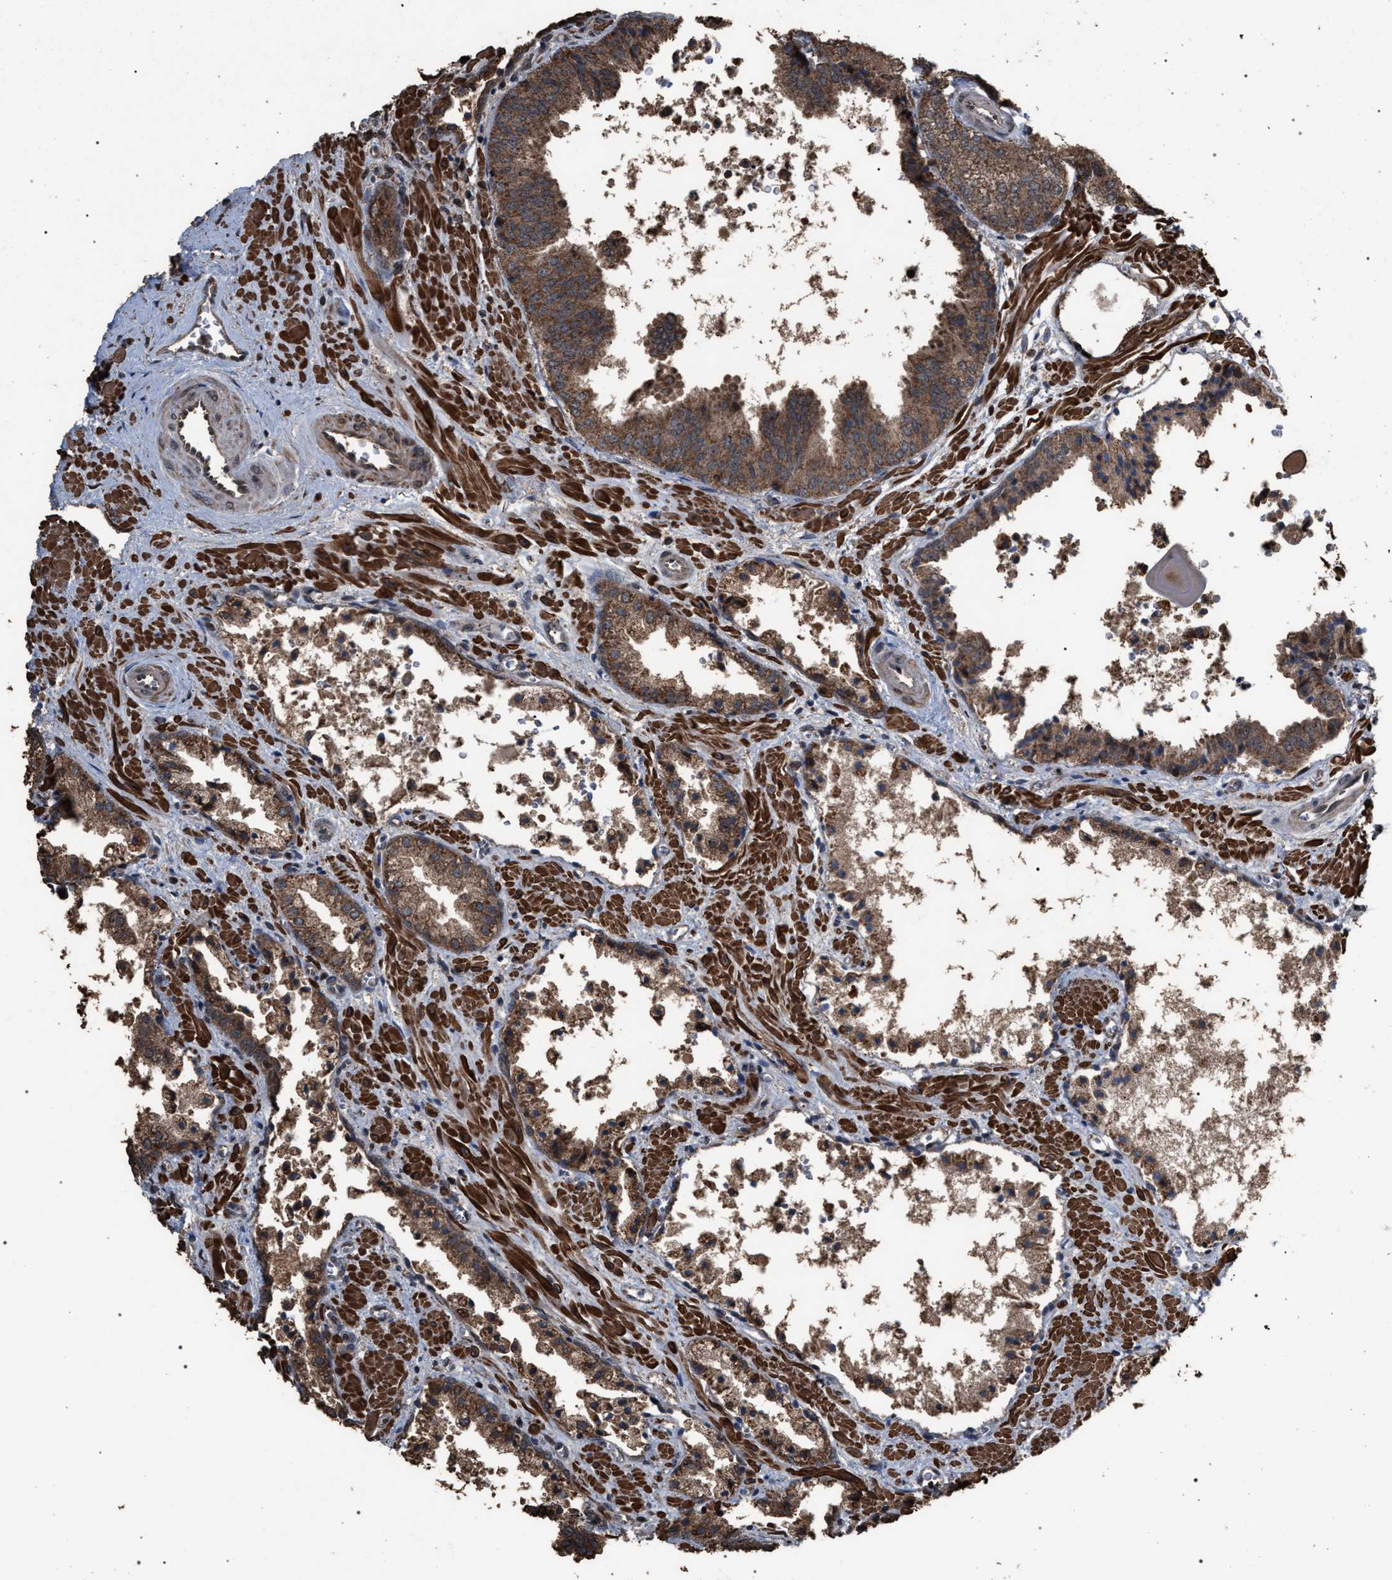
{"staining": {"intensity": "moderate", "quantity": ">75%", "location": "cytoplasmic/membranous"}, "tissue": "prostate cancer", "cell_type": "Tumor cells", "image_type": "cancer", "snomed": [{"axis": "morphology", "description": "Adenocarcinoma, Low grade"}, {"axis": "topography", "description": "Prostate"}], "caption": "Protein staining shows moderate cytoplasmic/membranous positivity in approximately >75% of tumor cells in prostate cancer (adenocarcinoma (low-grade)).", "gene": "NAA35", "patient": {"sex": "male", "age": 71}}